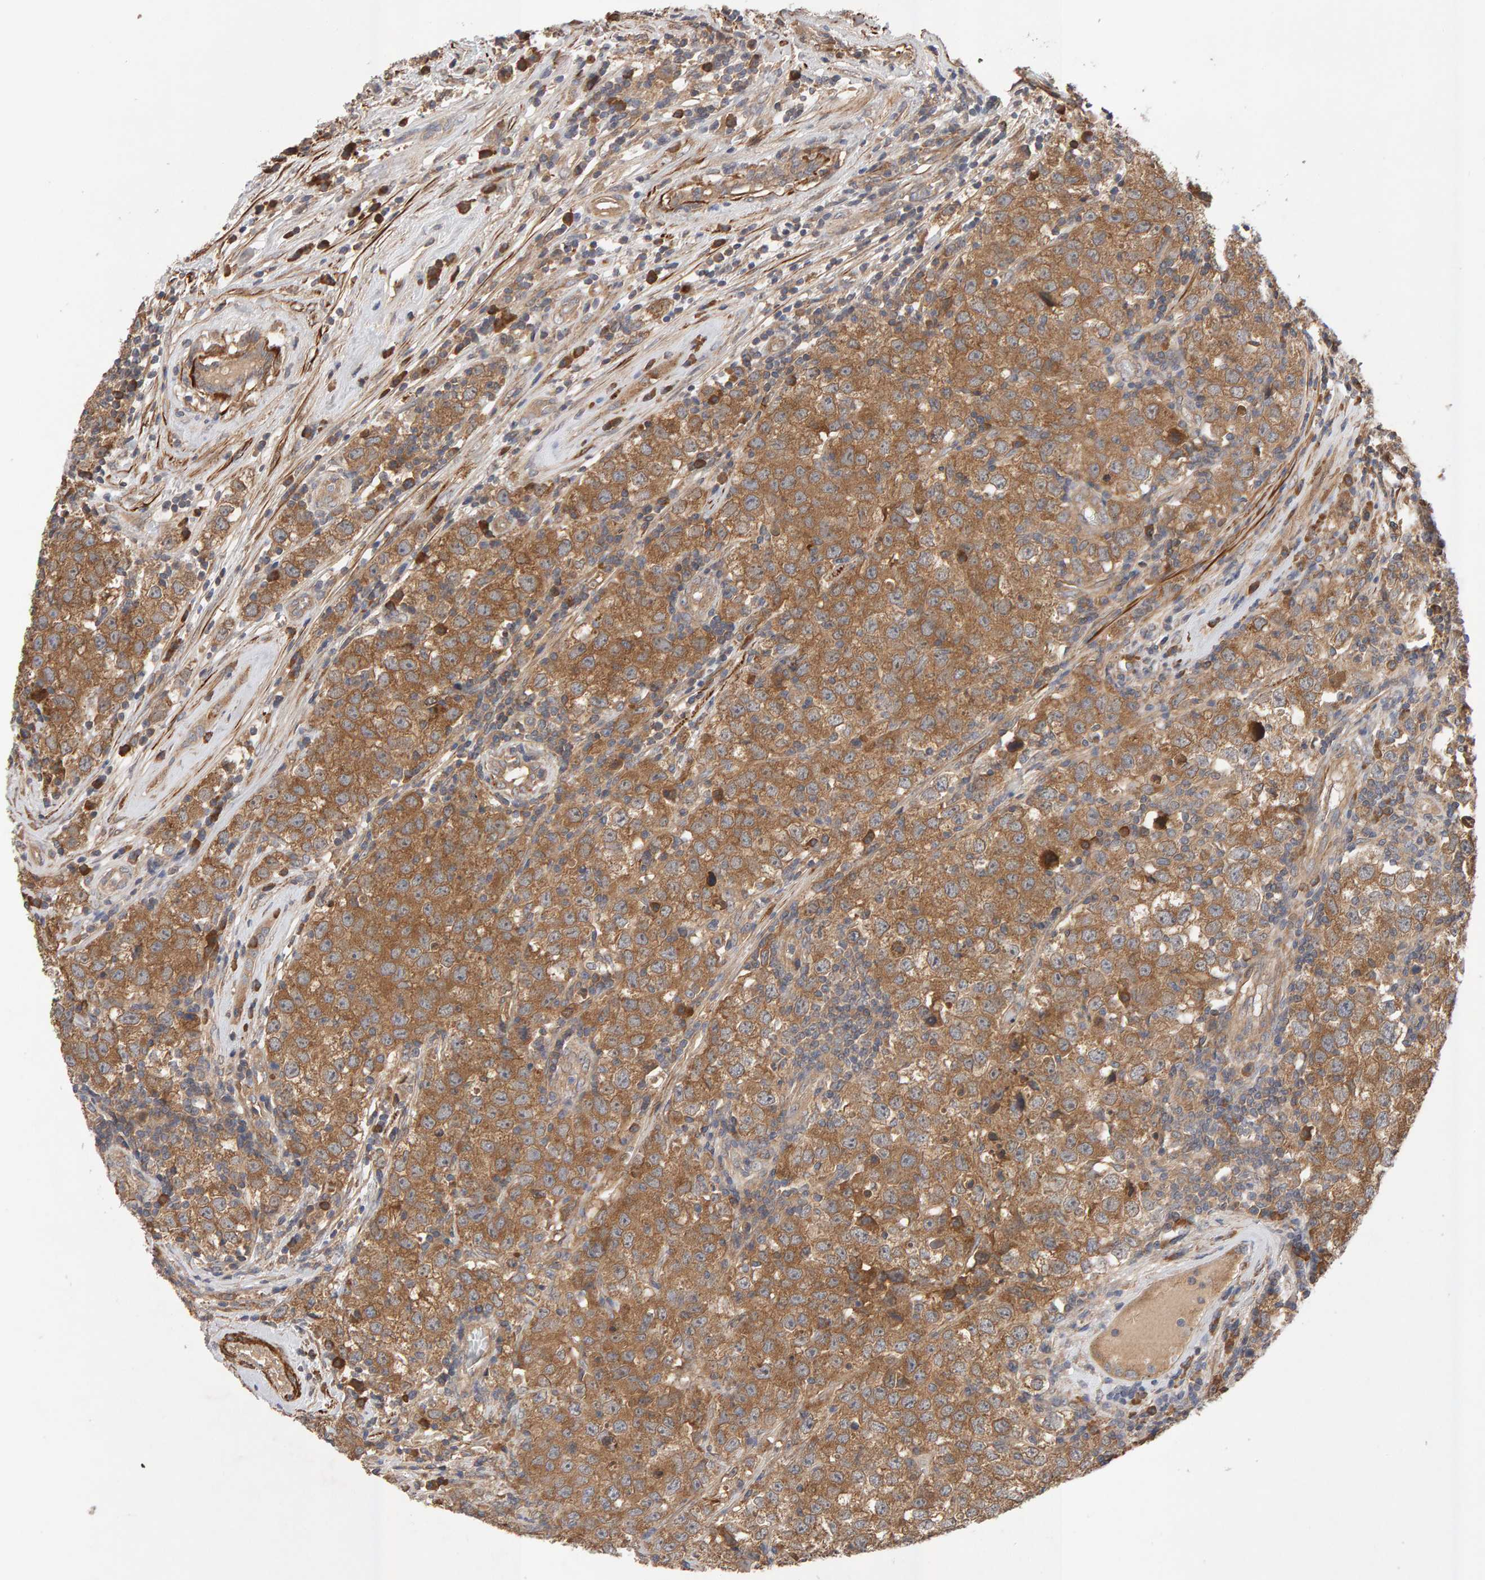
{"staining": {"intensity": "moderate", "quantity": ">75%", "location": "cytoplasmic/membranous"}, "tissue": "testis cancer", "cell_type": "Tumor cells", "image_type": "cancer", "snomed": [{"axis": "morphology", "description": "Seminoma, NOS"}, {"axis": "morphology", "description": "Carcinoma, Embryonal, NOS"}, {"axis": "topography", "description": "Testis"}], "caption": "A brown stain highlights moderate cytoplasmic/membranous expression of a protein in human testis cancer (embryonal carcinoma) tumor cells.", "gene": "RNF19A", "patient": {"sex": "male", "age": 28}}